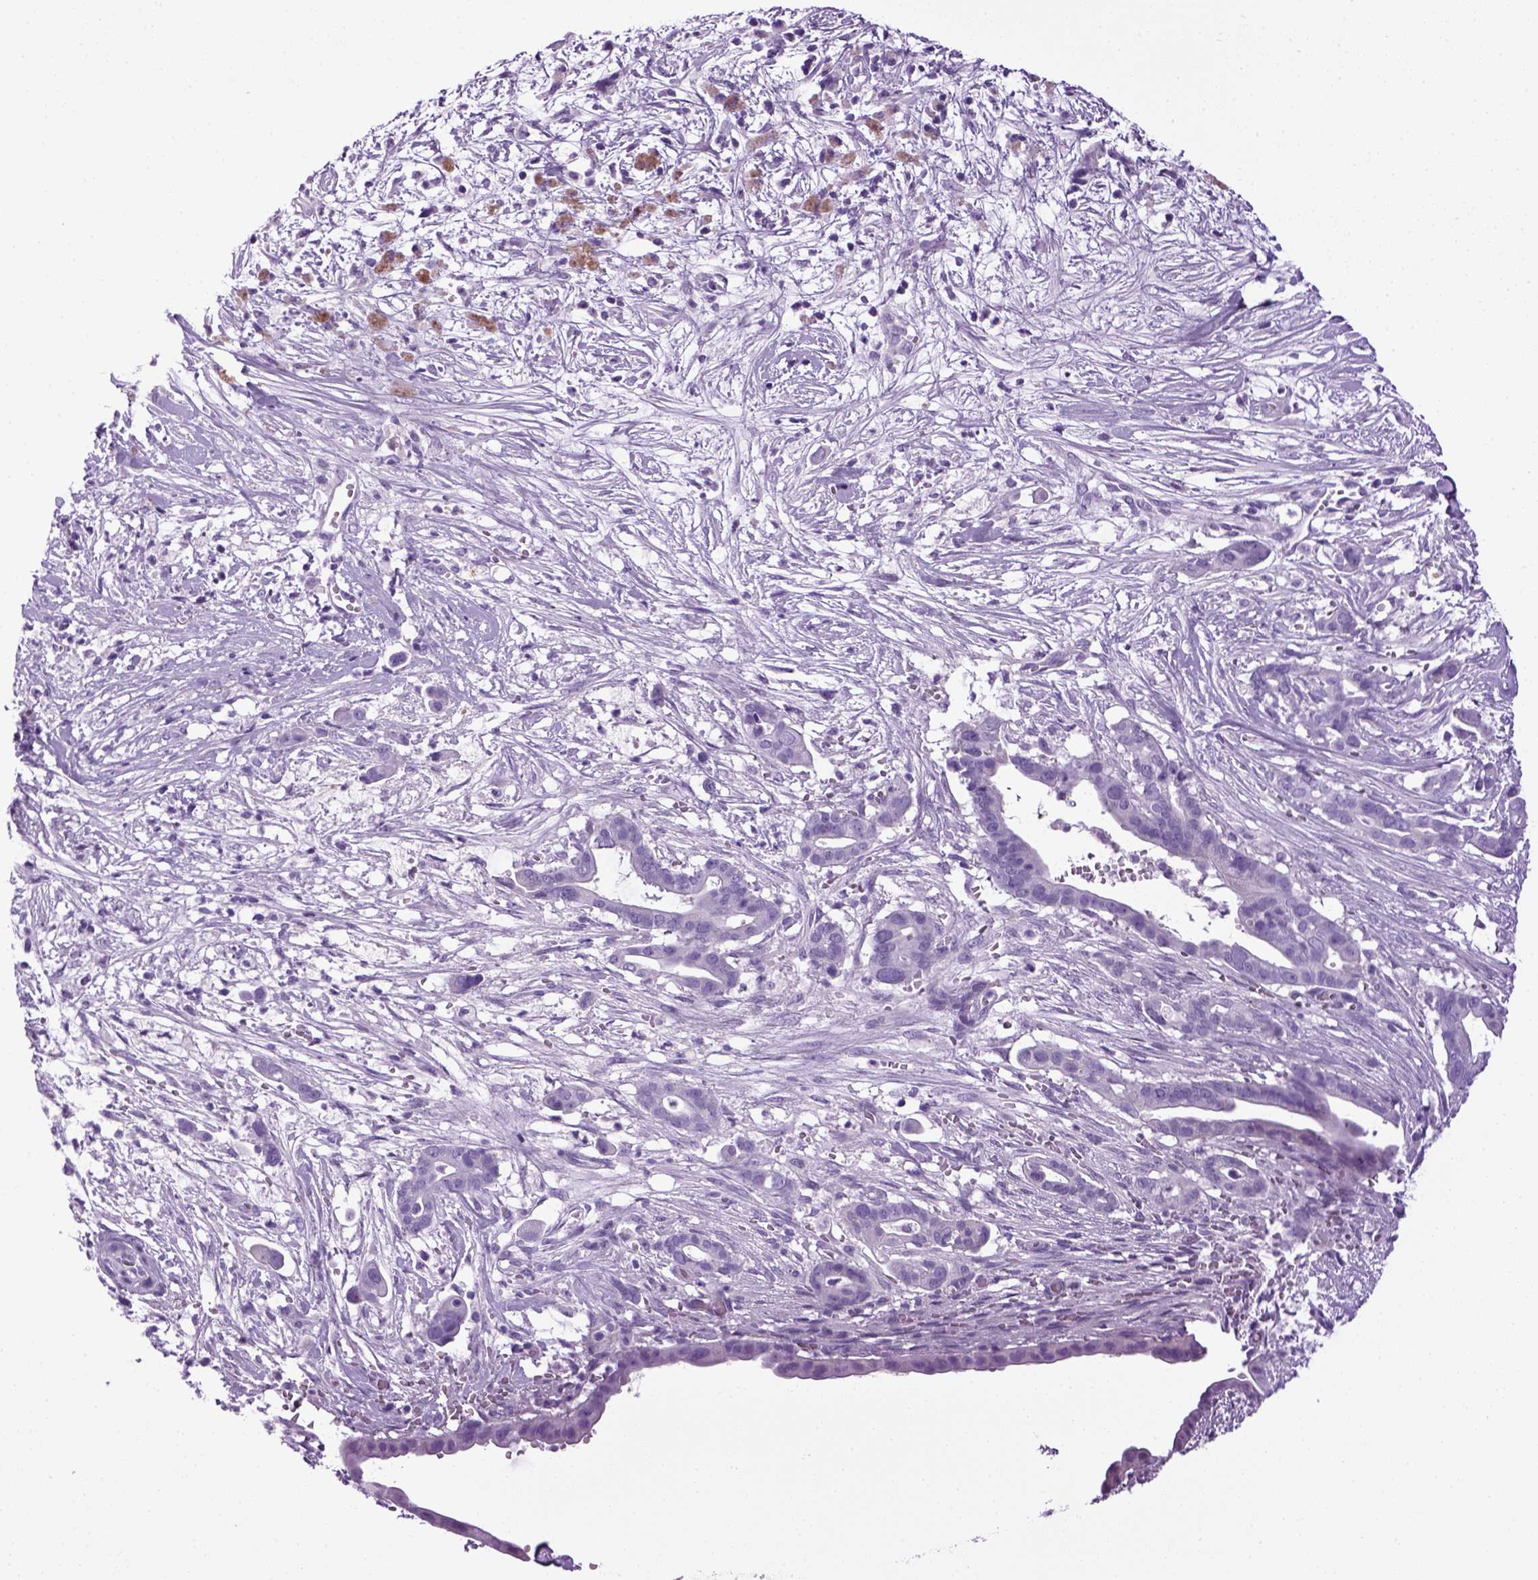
{"staining": {"intensity": "negative", "quantity": "none", "location": "none"}, "tissue": "pancreatic cancer", "cell_type": "Tumor cells", "image_type": "cancer", "snomed": [{"axis": "morphology", "description": "Adenocarcinoma, NOS"}, {"axis": "topography", "description": "Pancreas"}], "caption": "Immunohistochemistry (IHC) micrograph of neoplastic tissue: adenocarcinoma (pancreatic) stained with DAB reveals no significant protein expression in tumor cells.", "gene": "HMCN2", "patient": {"sex": "male", "age": 61}}